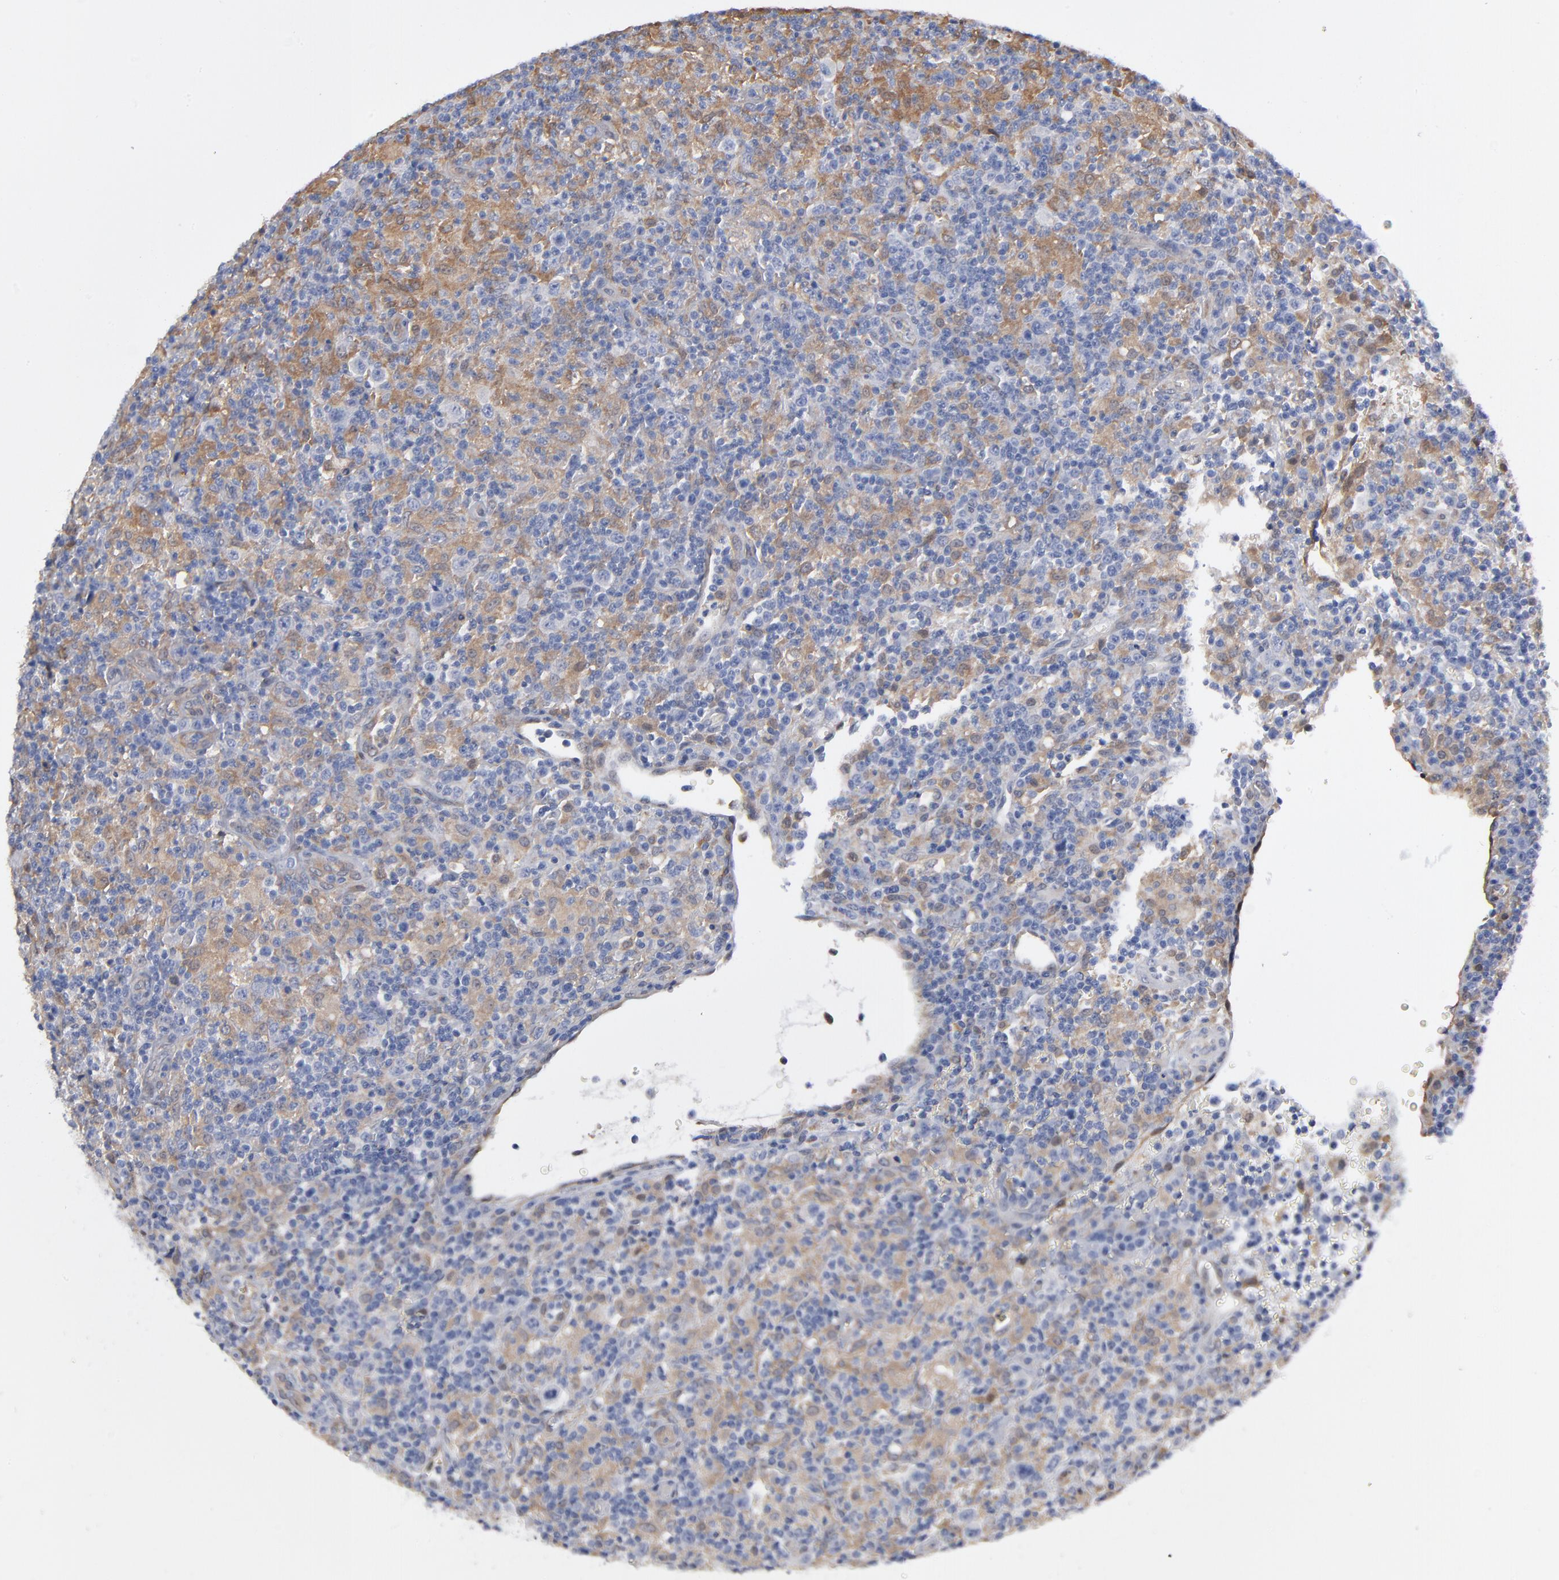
{"staining": {"intensity": "weak", "quantity": "25%-75%", "location": "cytoplasmic/membranous"}, "tissue": "lymphoma", "cell_type": "Tumor cells", "image_type": "cancer", "snomed": [{"axis": "morphology", "description": "Hodgkin's disease, NOS"}, {"axis": "topography", "description": "Lymph node"}], "caption": "Brown immunohistochemical staining in human lymphoma exhibits weak cytoplasmic/membranous staining in about 25%-75% of tumor cells.", "gene": "ARRB1", "patient": {"sex": "male", "age": 65}}